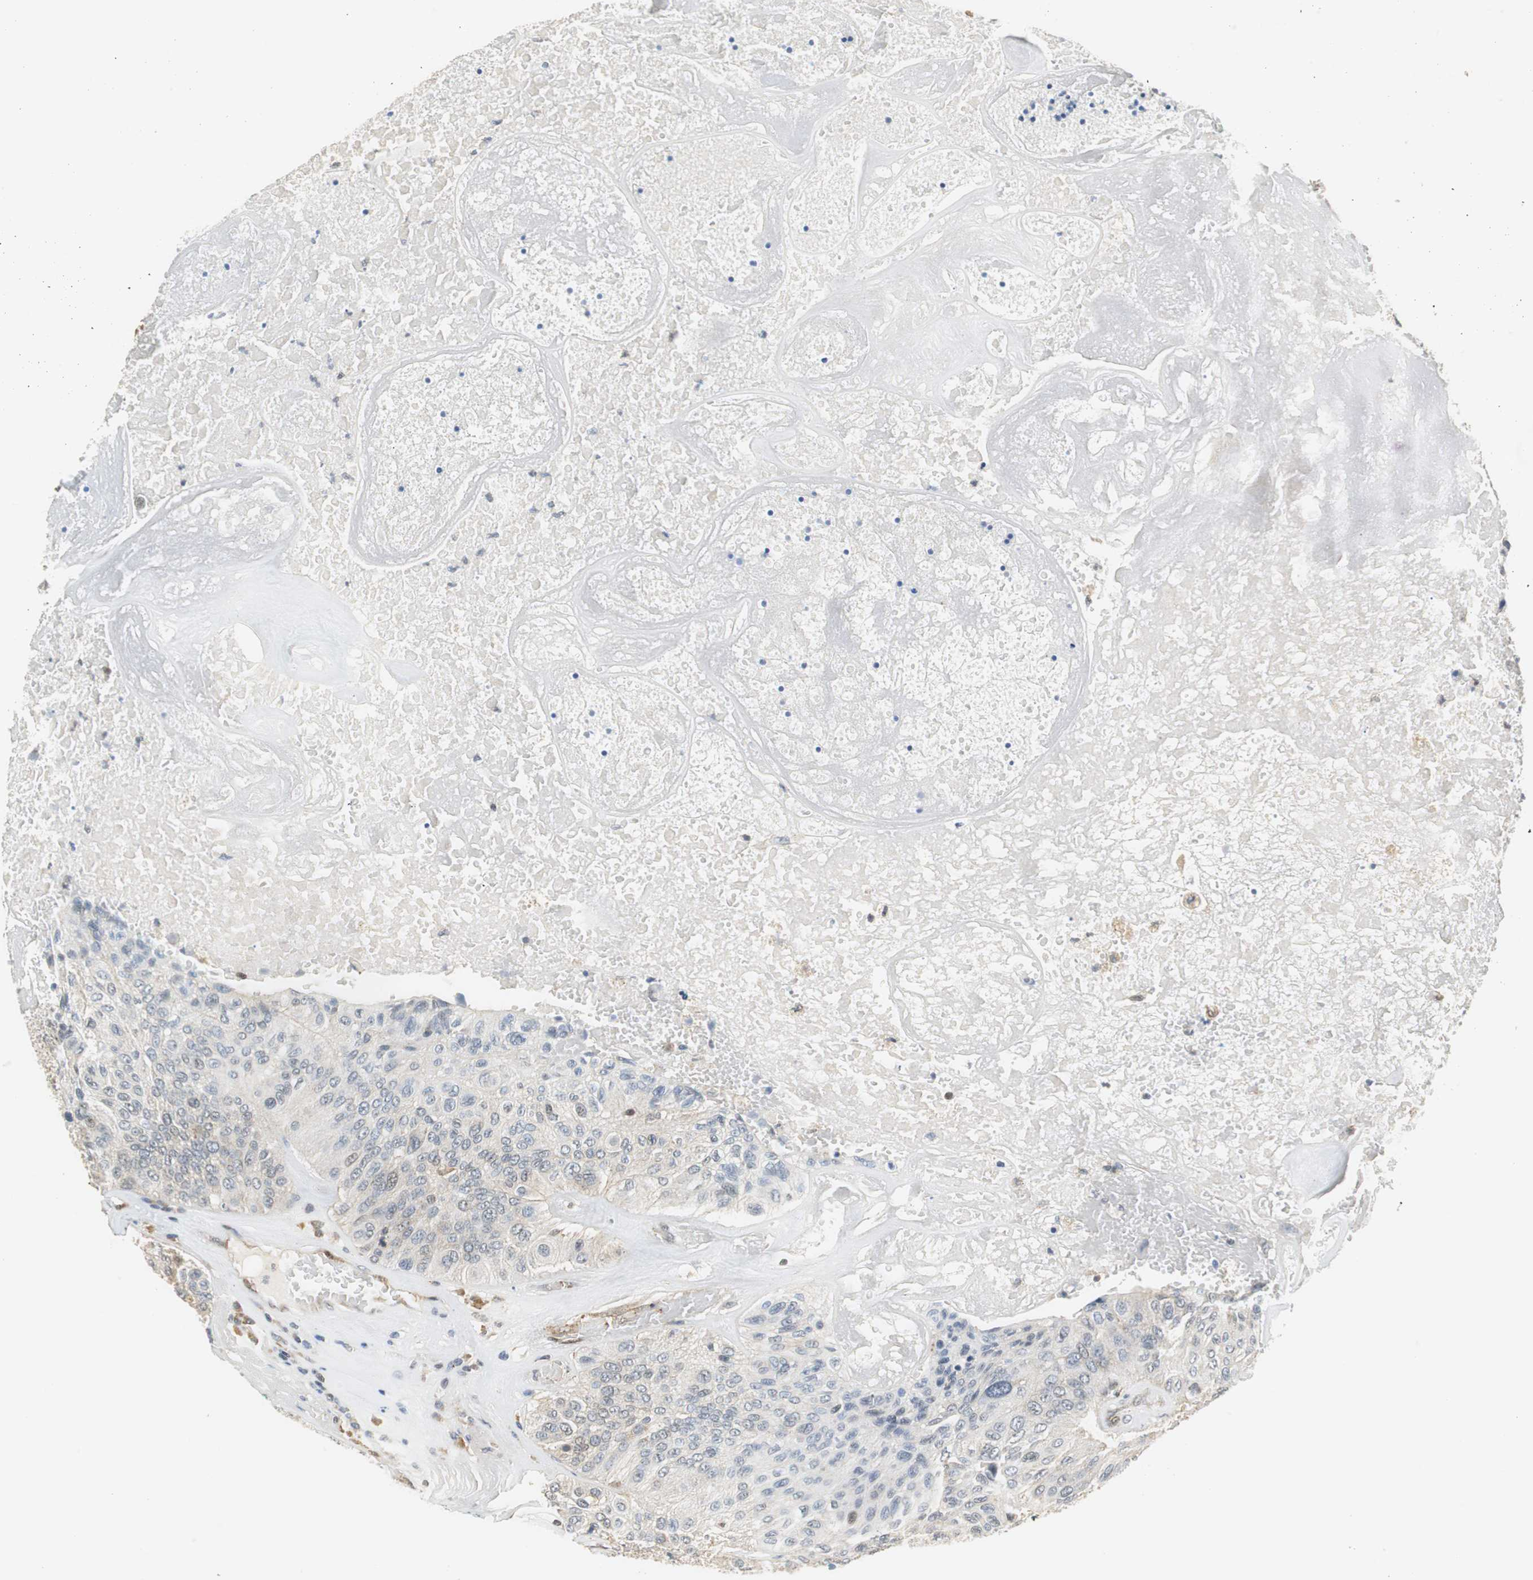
{"staining": {"intensity": "negative", "quantity": "none", "location": "none"}, "tissue": "urothelial cancer", "cell_type": "Tumor cells", "image_type": "cancer", "snomed": [{"axis": "morphology", "description": "Urothelial carcinoma, High grade"}, {"axis": "topography", "description": "Urinary bladder"}], "caption": "The image reveals no significant expression in tumor cells of urothelial carcinoma (high-grade).", "gene": "GSDMD", "patient": {"sex": "male", "age": 66}}